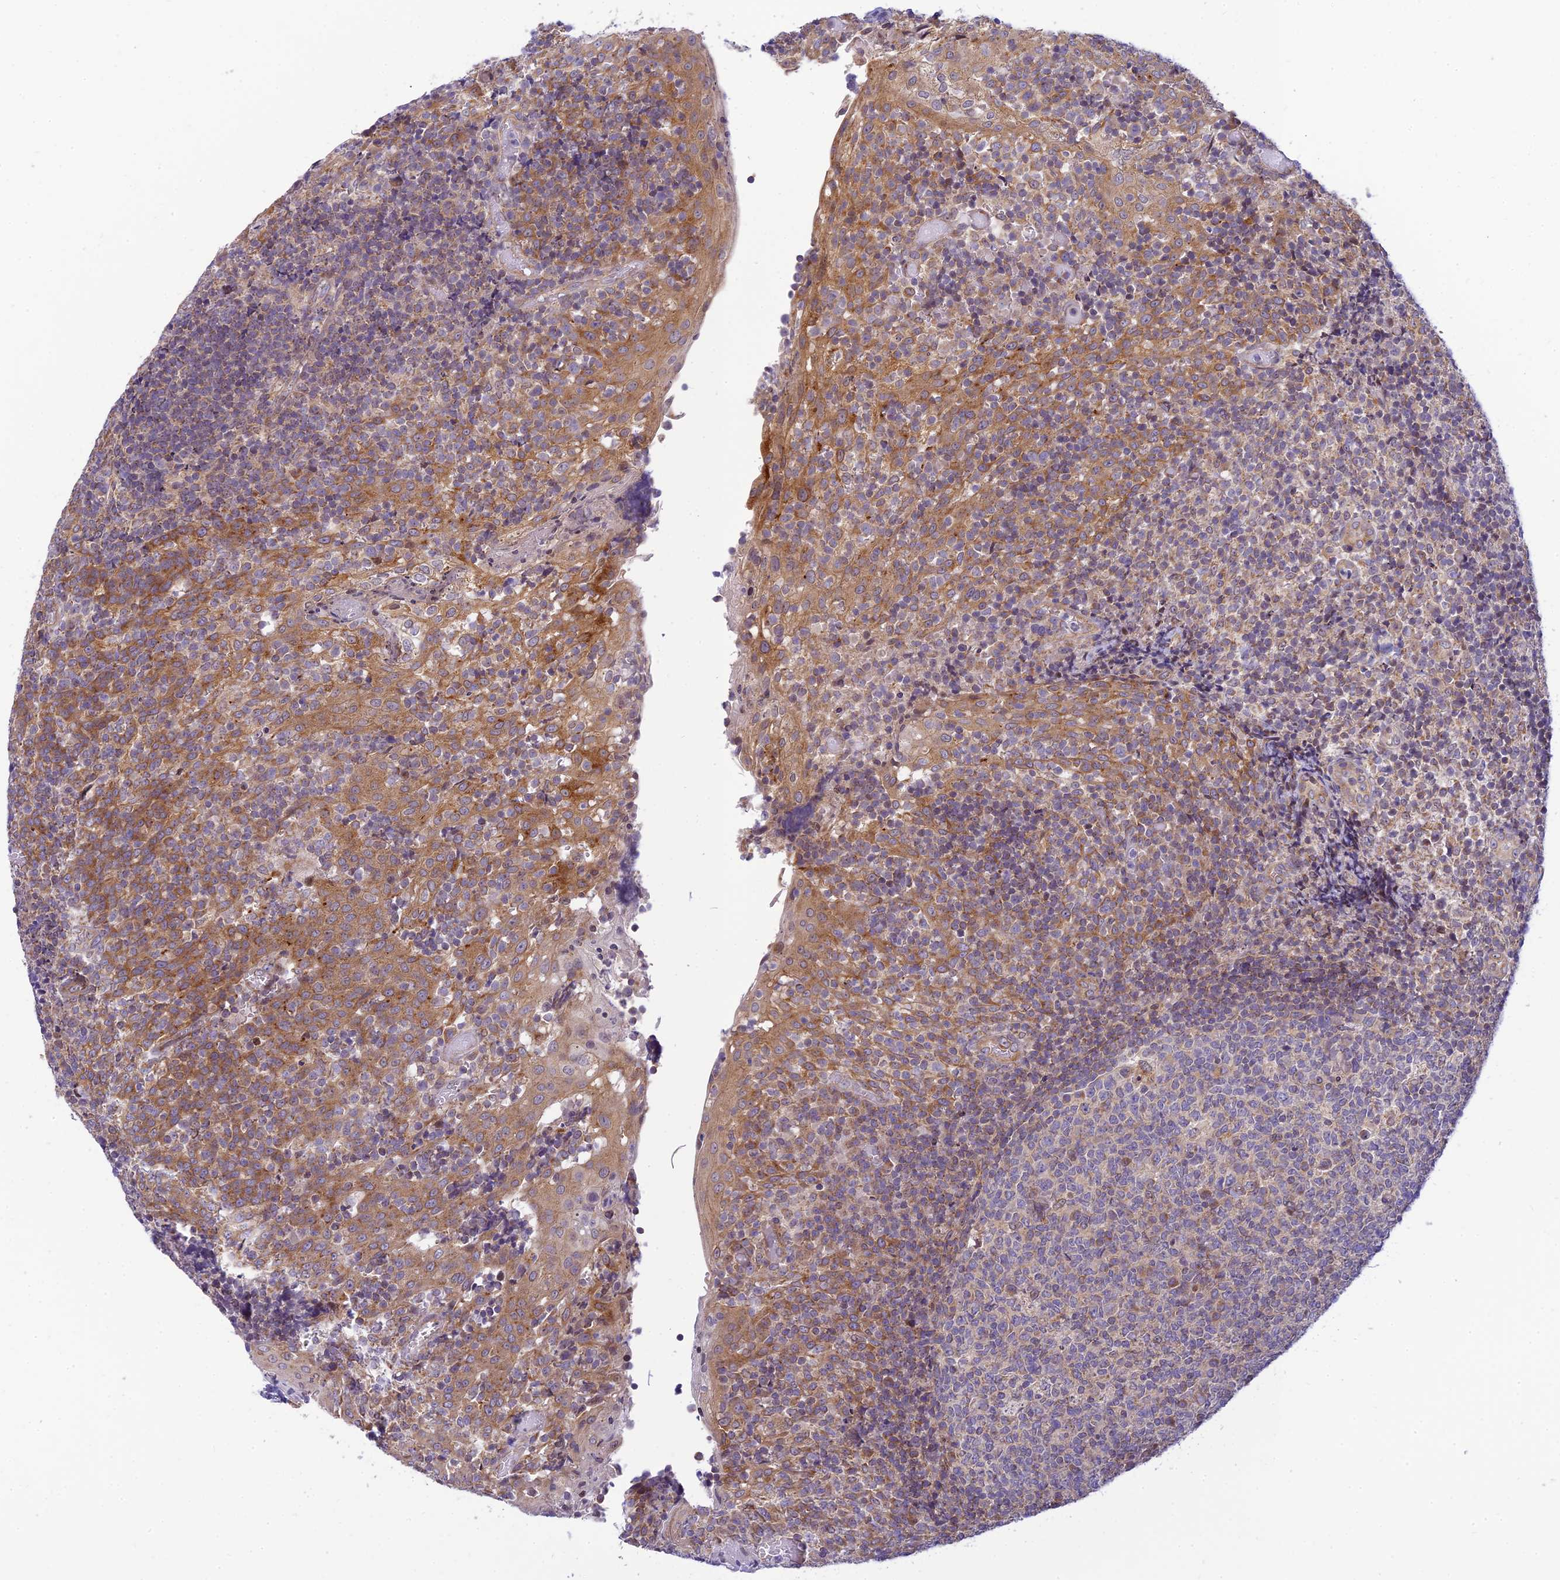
{"staining": {"intensity": "moderate", "quantity": "<25%", "location": "cytoplasmic/membranous"}, "tissue": "tonsil", "cell_type": "Germinal center cells", "image_type": "normal", "snomed": [{"axis": "morphology", "description": "Normal tissue, NOS"}, {"axis": "topography", "description": "Tonsil"}], "caption": "Moderate cytoplasmic/membranous protein staining is appreciated in approximately <25% of germinal center cells in tonsil. The staining was performed using DAB (3,3'-diaminobenzidine) to visualize the protein expression in brown, while the nuclei were stained in blue with hematoxylin (Magnification: 20x).", "gene": "HOOK2", "patient": {"sex": "female", "age": 19}}